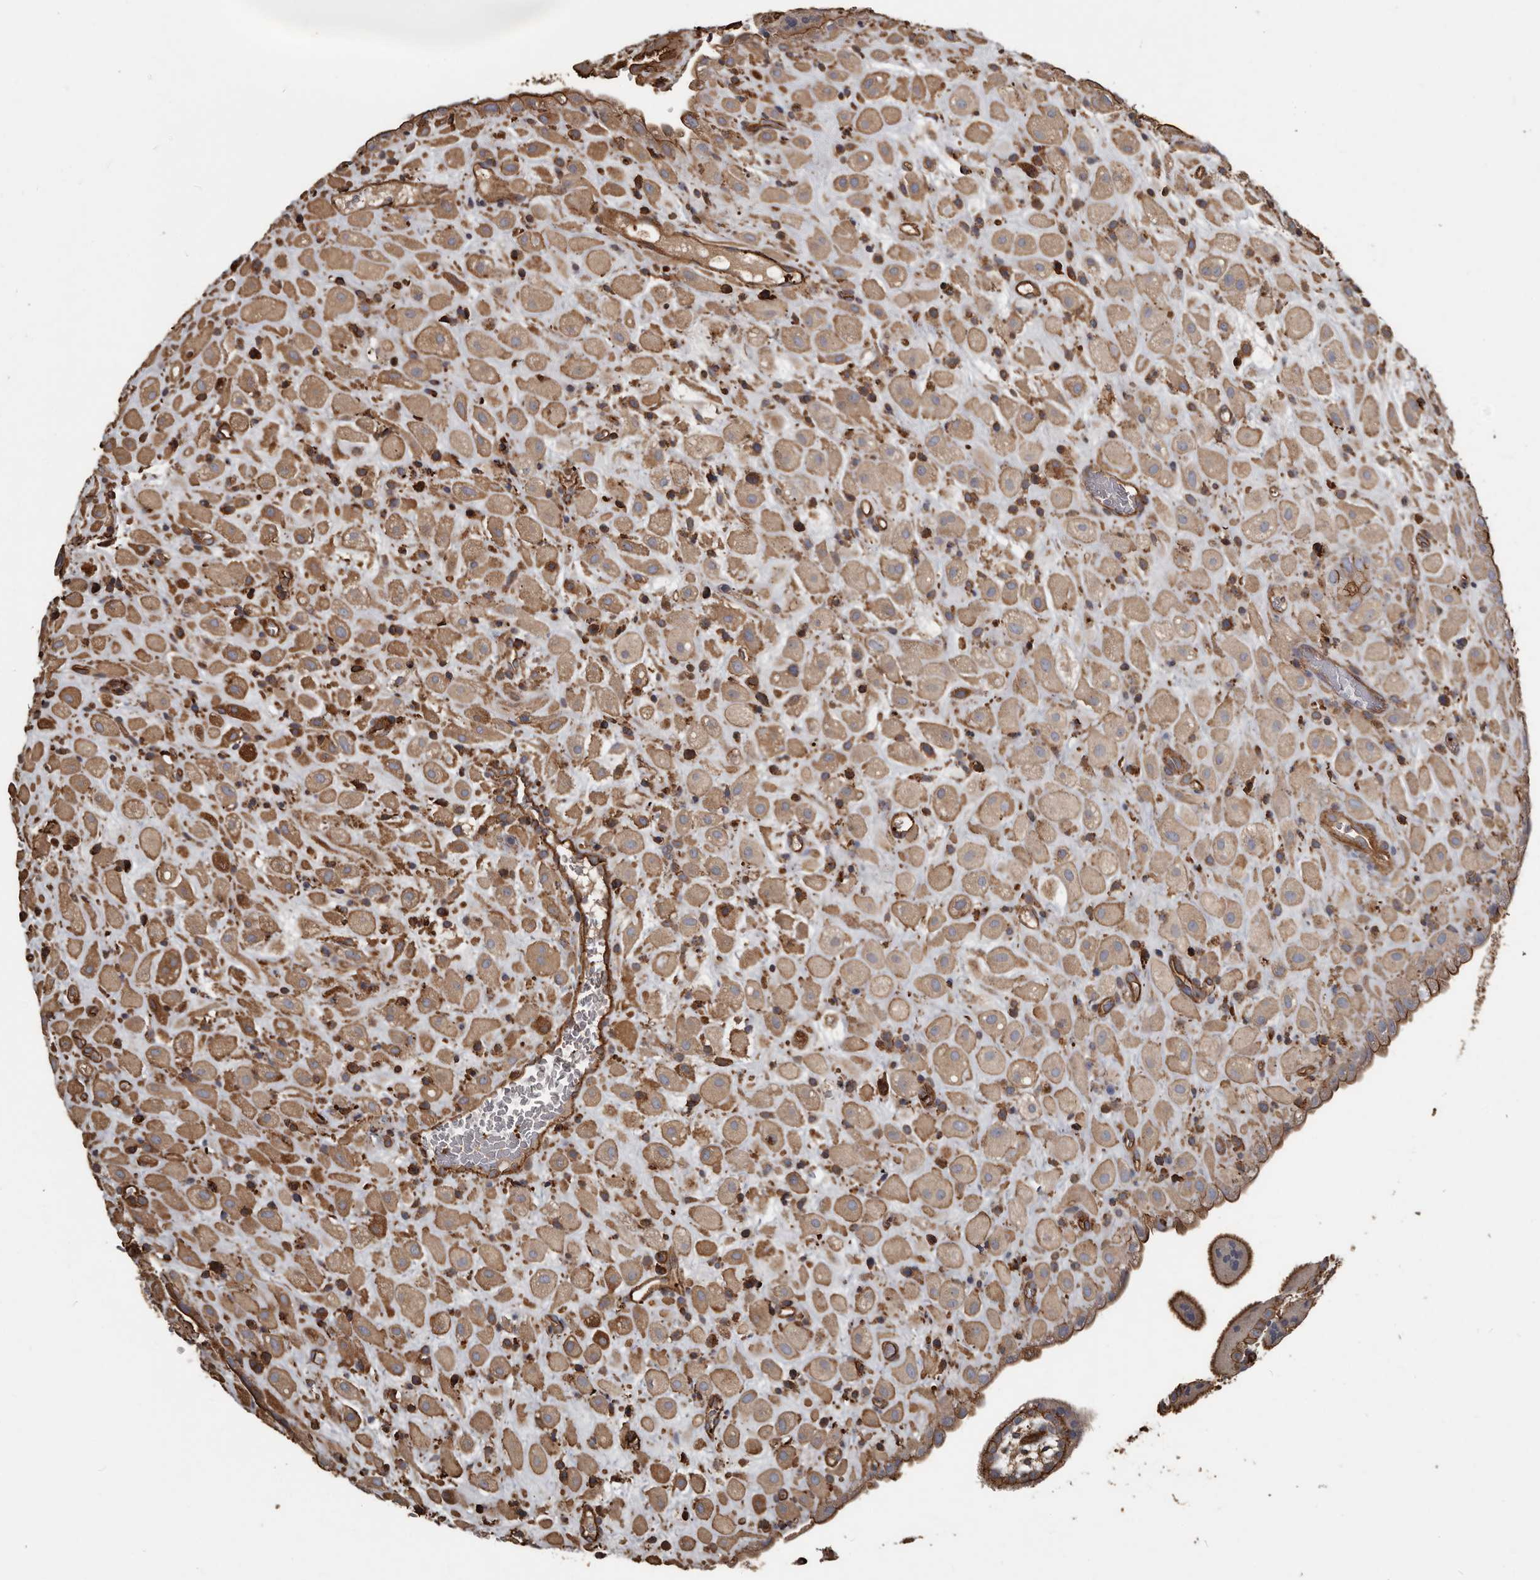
{"staining": {"intensity": "moderate", "quantity": ">75%", "location": "cytoplasmic/membranous"}, "tissue": "placenta", "cell_type": "Decidual cells", "image_type": "normal", "snomed": [{"axis": "morphology", "description": "Normal tissue, NOS"}, {"axis": "topography", "description": "Placenta"}], "caption": "This micrograph shows IHC staining of unremarkable placenta, with medium moderate cytoplasmic/membranous positivity in approximately >75% of decidual cells.", "gene": "DENND6B", "patient": {"sex": "female", "age": 35}}